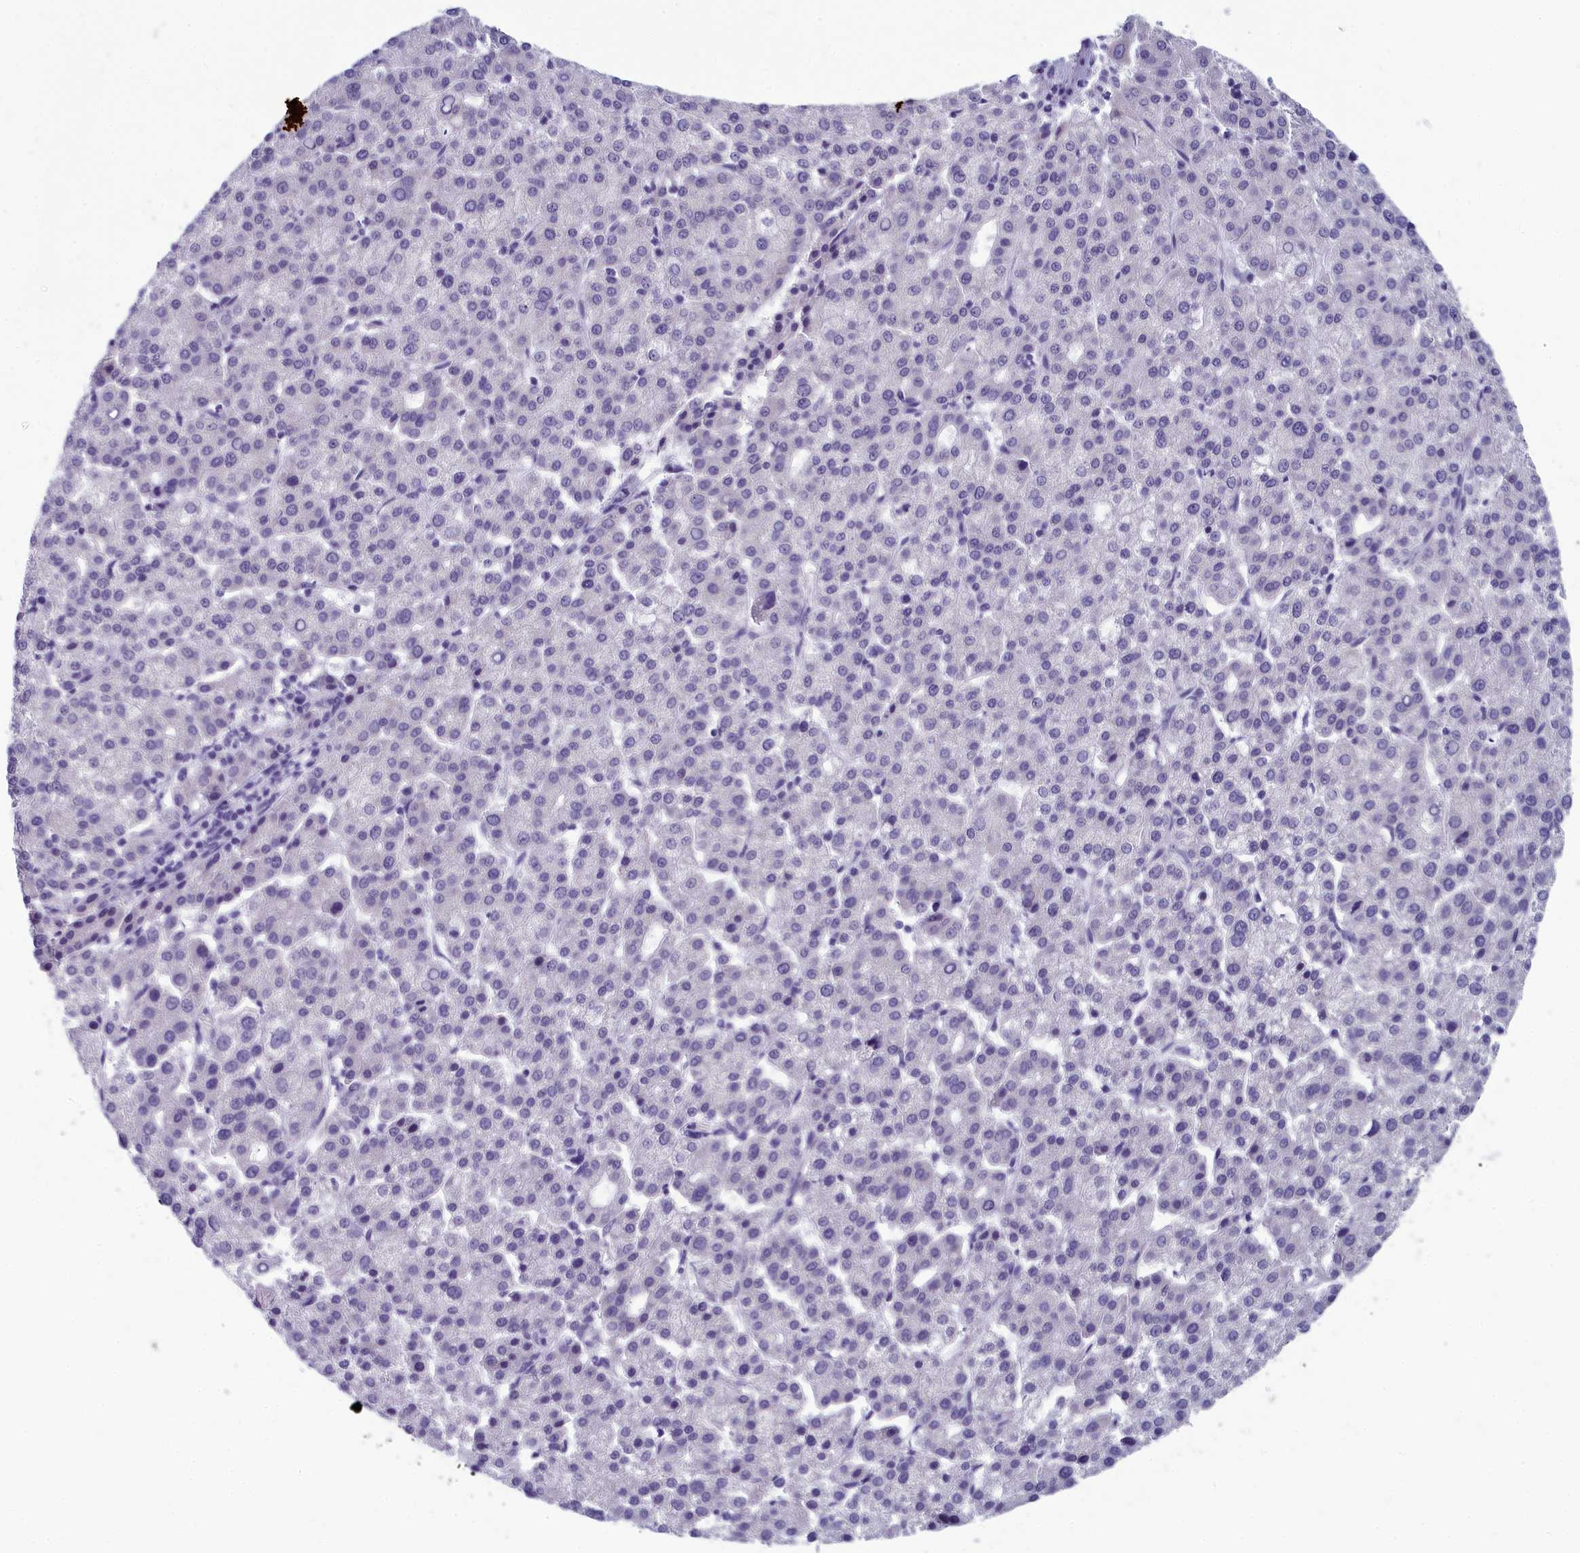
{"staining": {"intensity": "negative", "quantity": "none", "location": "none"}, "tissue": "liver cancer", "cell_type": "Tumor cells", "image_type": "cancer", "snomed": [{"axis": "morphology", "description": "Carcinoma, Hepatocellular, NOS"}, {"axis": "topography", "description": "Liver"}], "caption": "DAB immunohistochemical staining of liver cancer shows no significant positivity in tumor cells. (DAB (3,3'-diaminobenzidine) immunohistochemistry, high magnification).", "gene": "MRI1", "patient": {"sex": "female", "age": 58}}